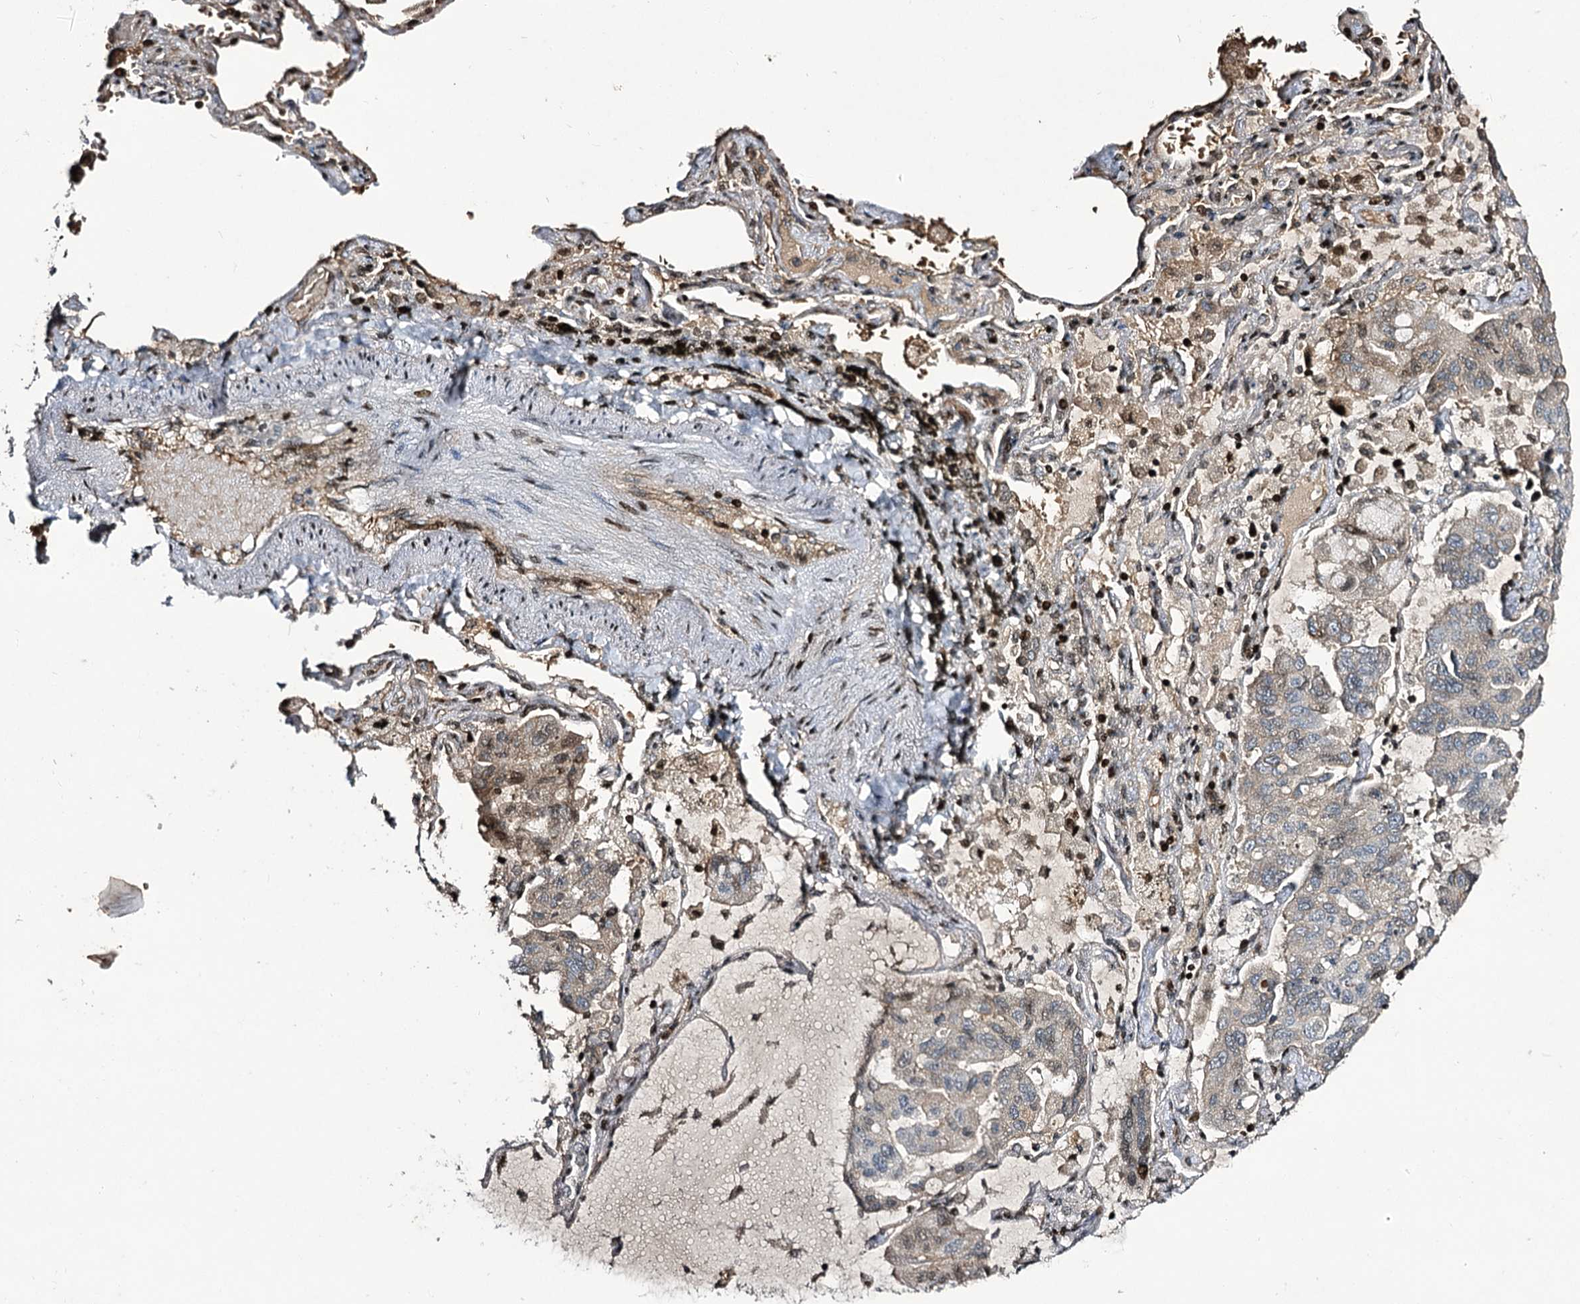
{"staining": {"intensity": "negative", "quantity": "none", "location": "none"}, "tissue": "lung cancer", "cell_type": "Tumor cells", "image_type": "cancer", "snomed": [{"axis": "morphology", "description": "Adenocarcinoma, NOS"}, {"axis": "topography", "description": "Lung"}], "caption": "The micrograph reveals no significant expression in tumor cells of lung cancer (adenocarcinoma).", "gene": "ITFG2", "patient": {"sex": "male", "age": 64}}